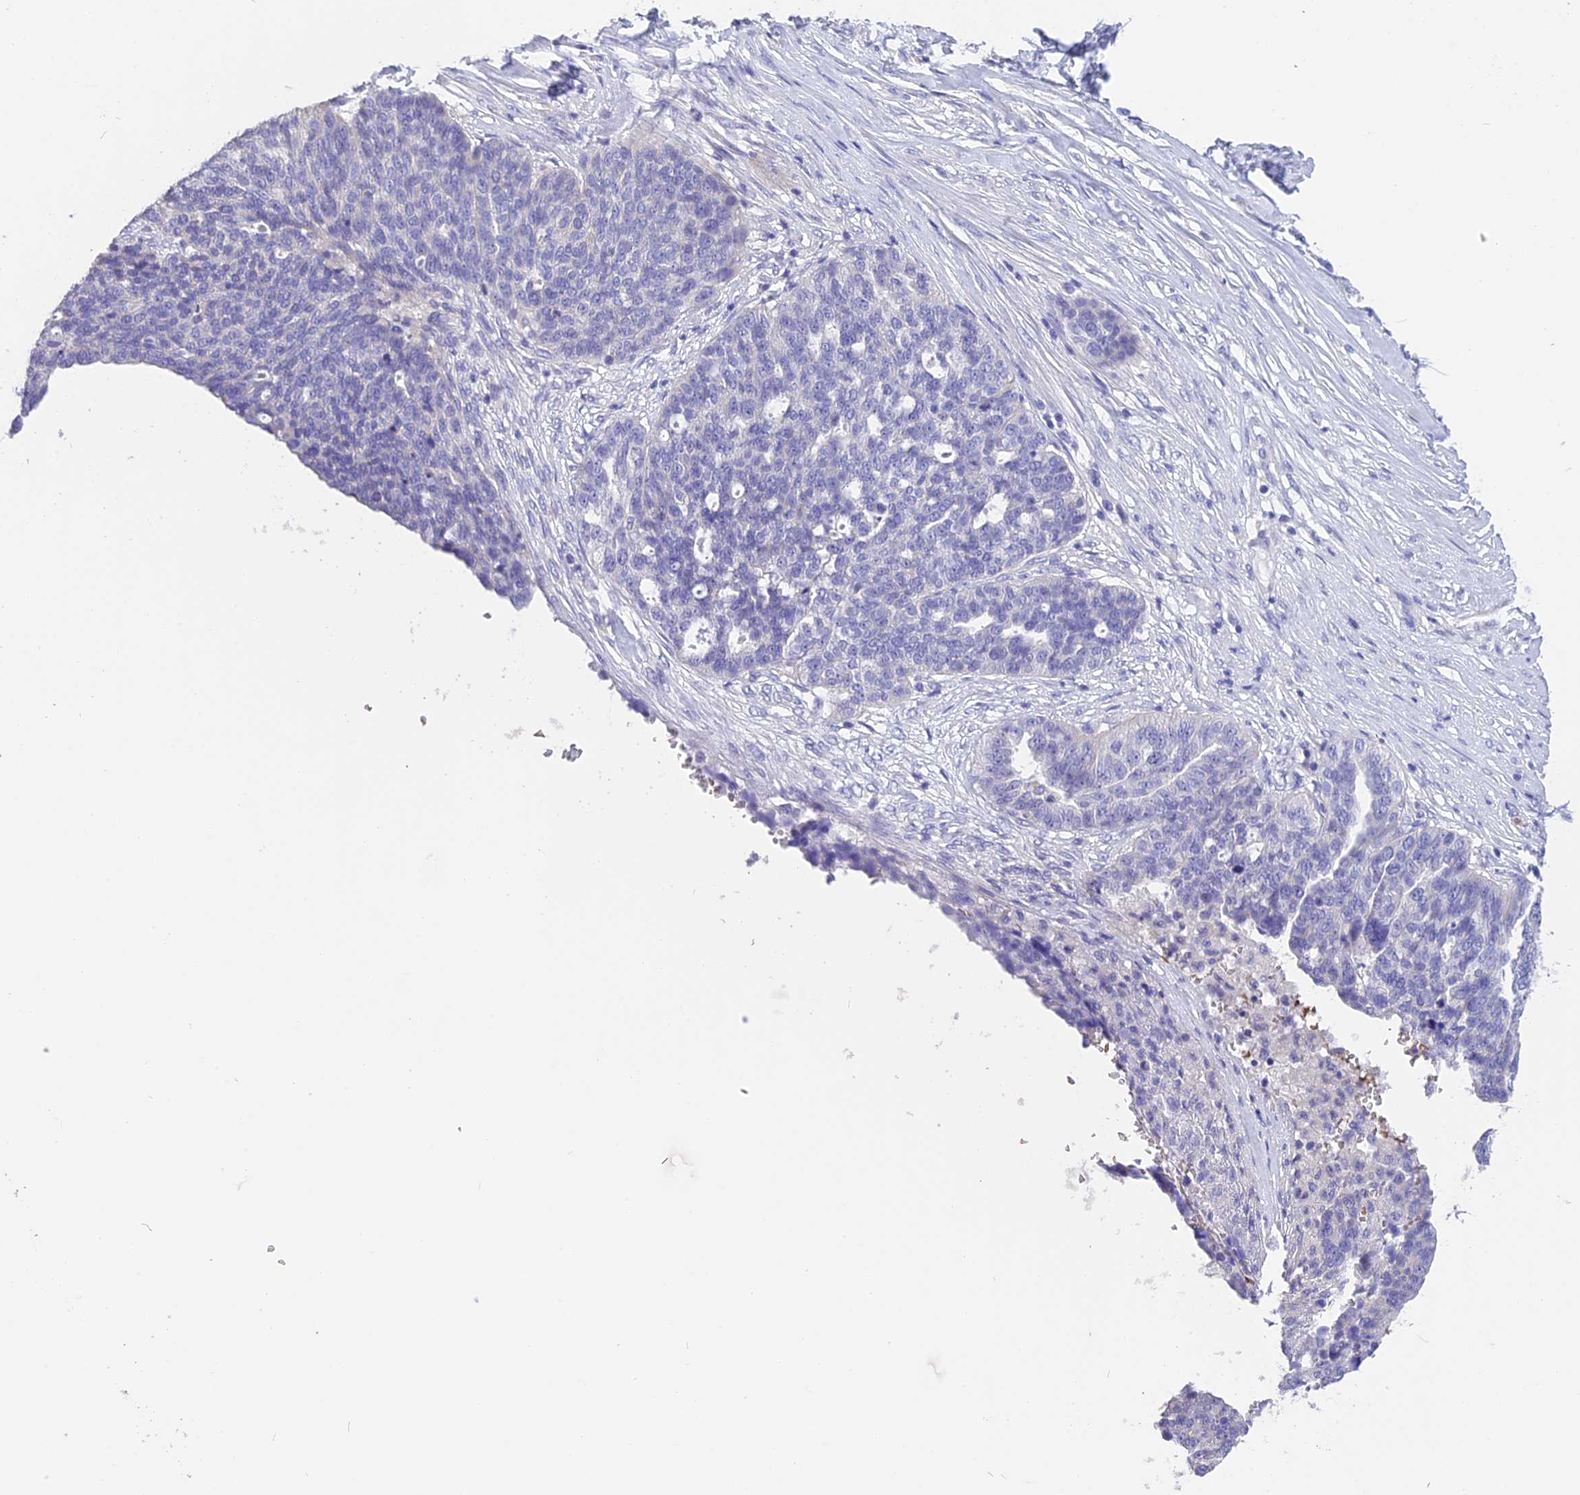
{"staining": {"intensity": "negative", "quantity": "none", "location": "none"}, "tissue": "ovarian cancer", "cell_type": "Tumor cells", "image_type": "cancer", "snomed": [{"axis": "morphology", "description": "Cystadenocarcinoma, serous, NOS"}, {"axis": "topography", "description": "Ovary"}], "caption": "Tumor cells show no significant staining in ovarian cancer (serous cystadenocarcinoma).", "gene": "TNNC2", "patient": {"sex": "female", "age": 59}}